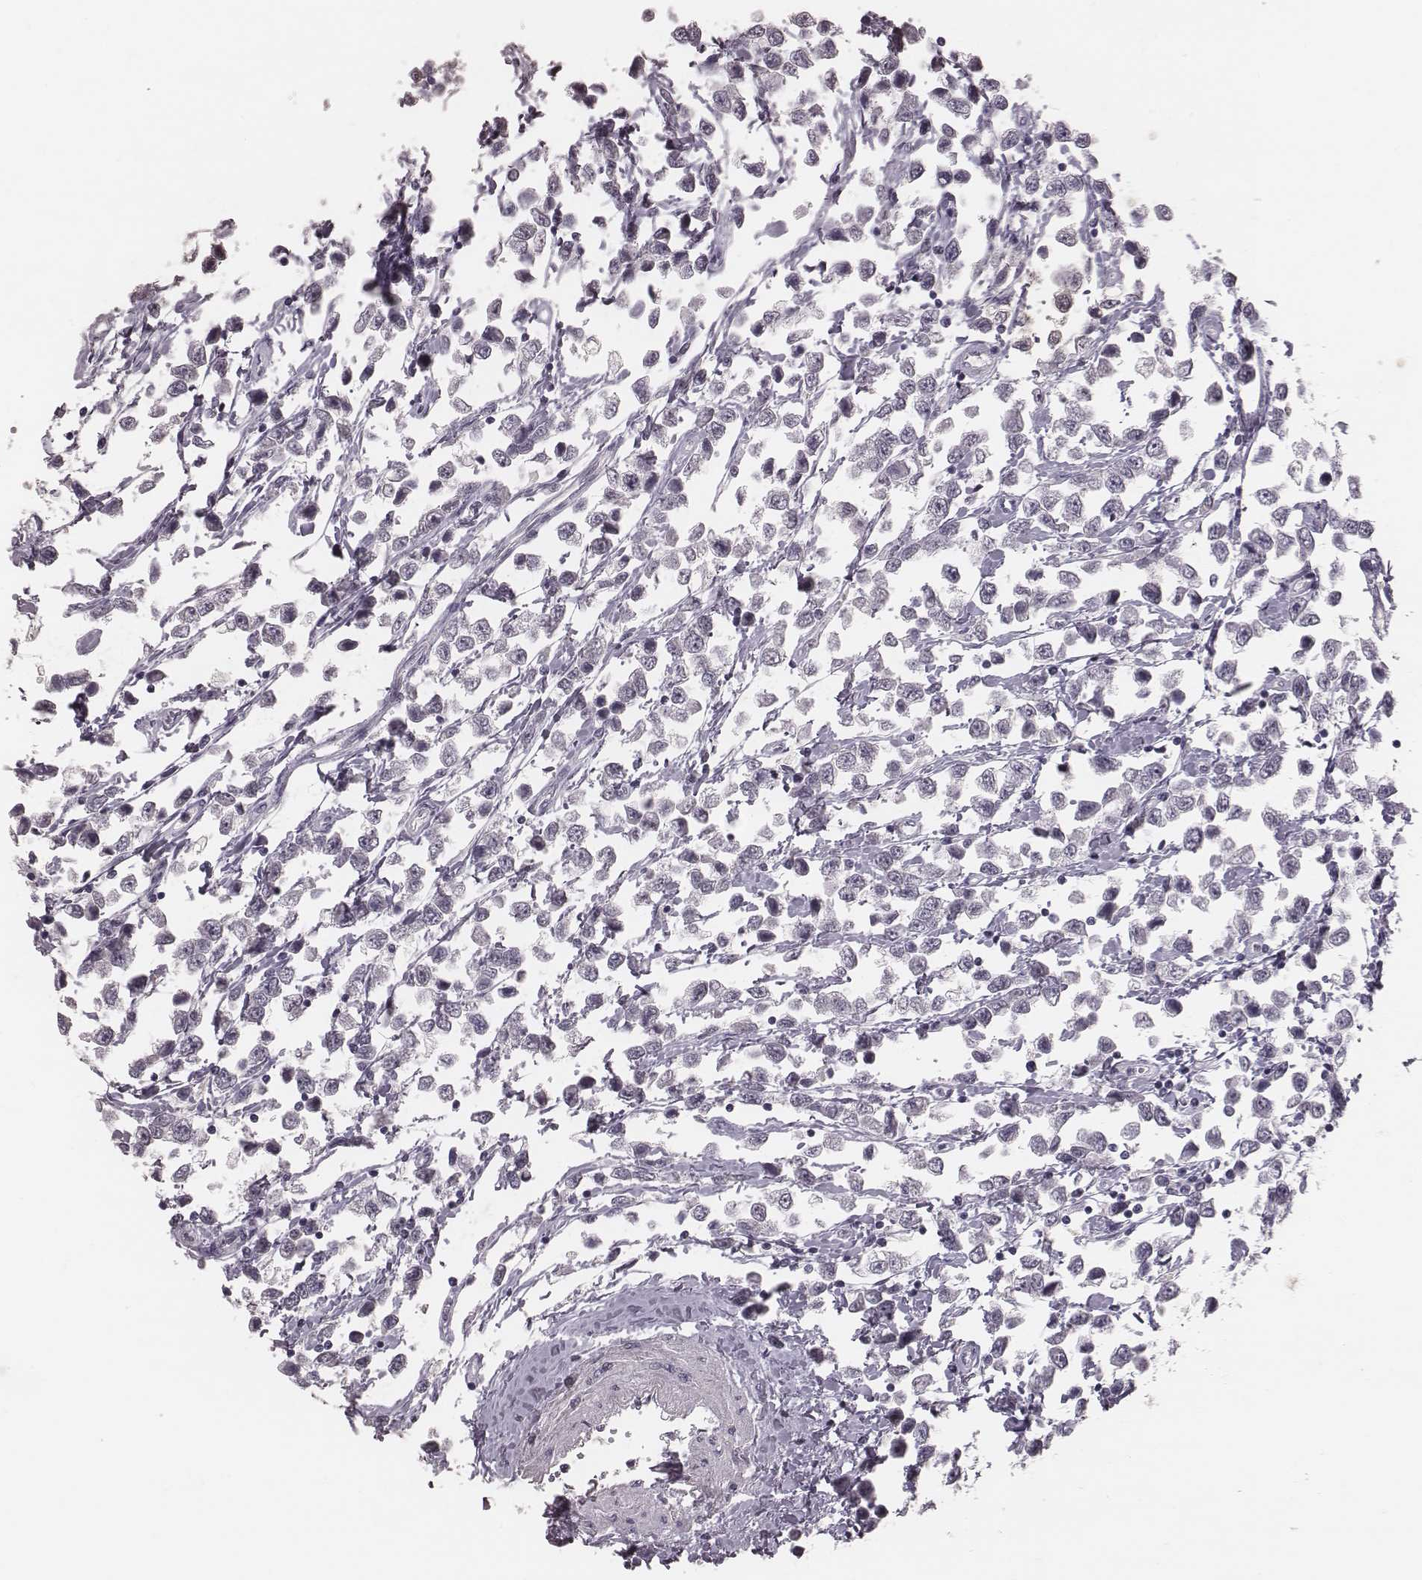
{"staining": {"intensity": "negative", "quantity": "none", "location": "none"}, "tissue": "testis cancer", "cell_type": "Tumor cells", "image_type": "cancer", "snomed": [{"axis": "morphology", "description": "Seminoma, NOS"}, {"axis": "topography", "description": "Testis"}], "caption": "Immunohistochemistry of testis seminoma shows no expression in tumor cells.", "gene": "CFTR", "patient": {"sex": "male", "age": 34}}